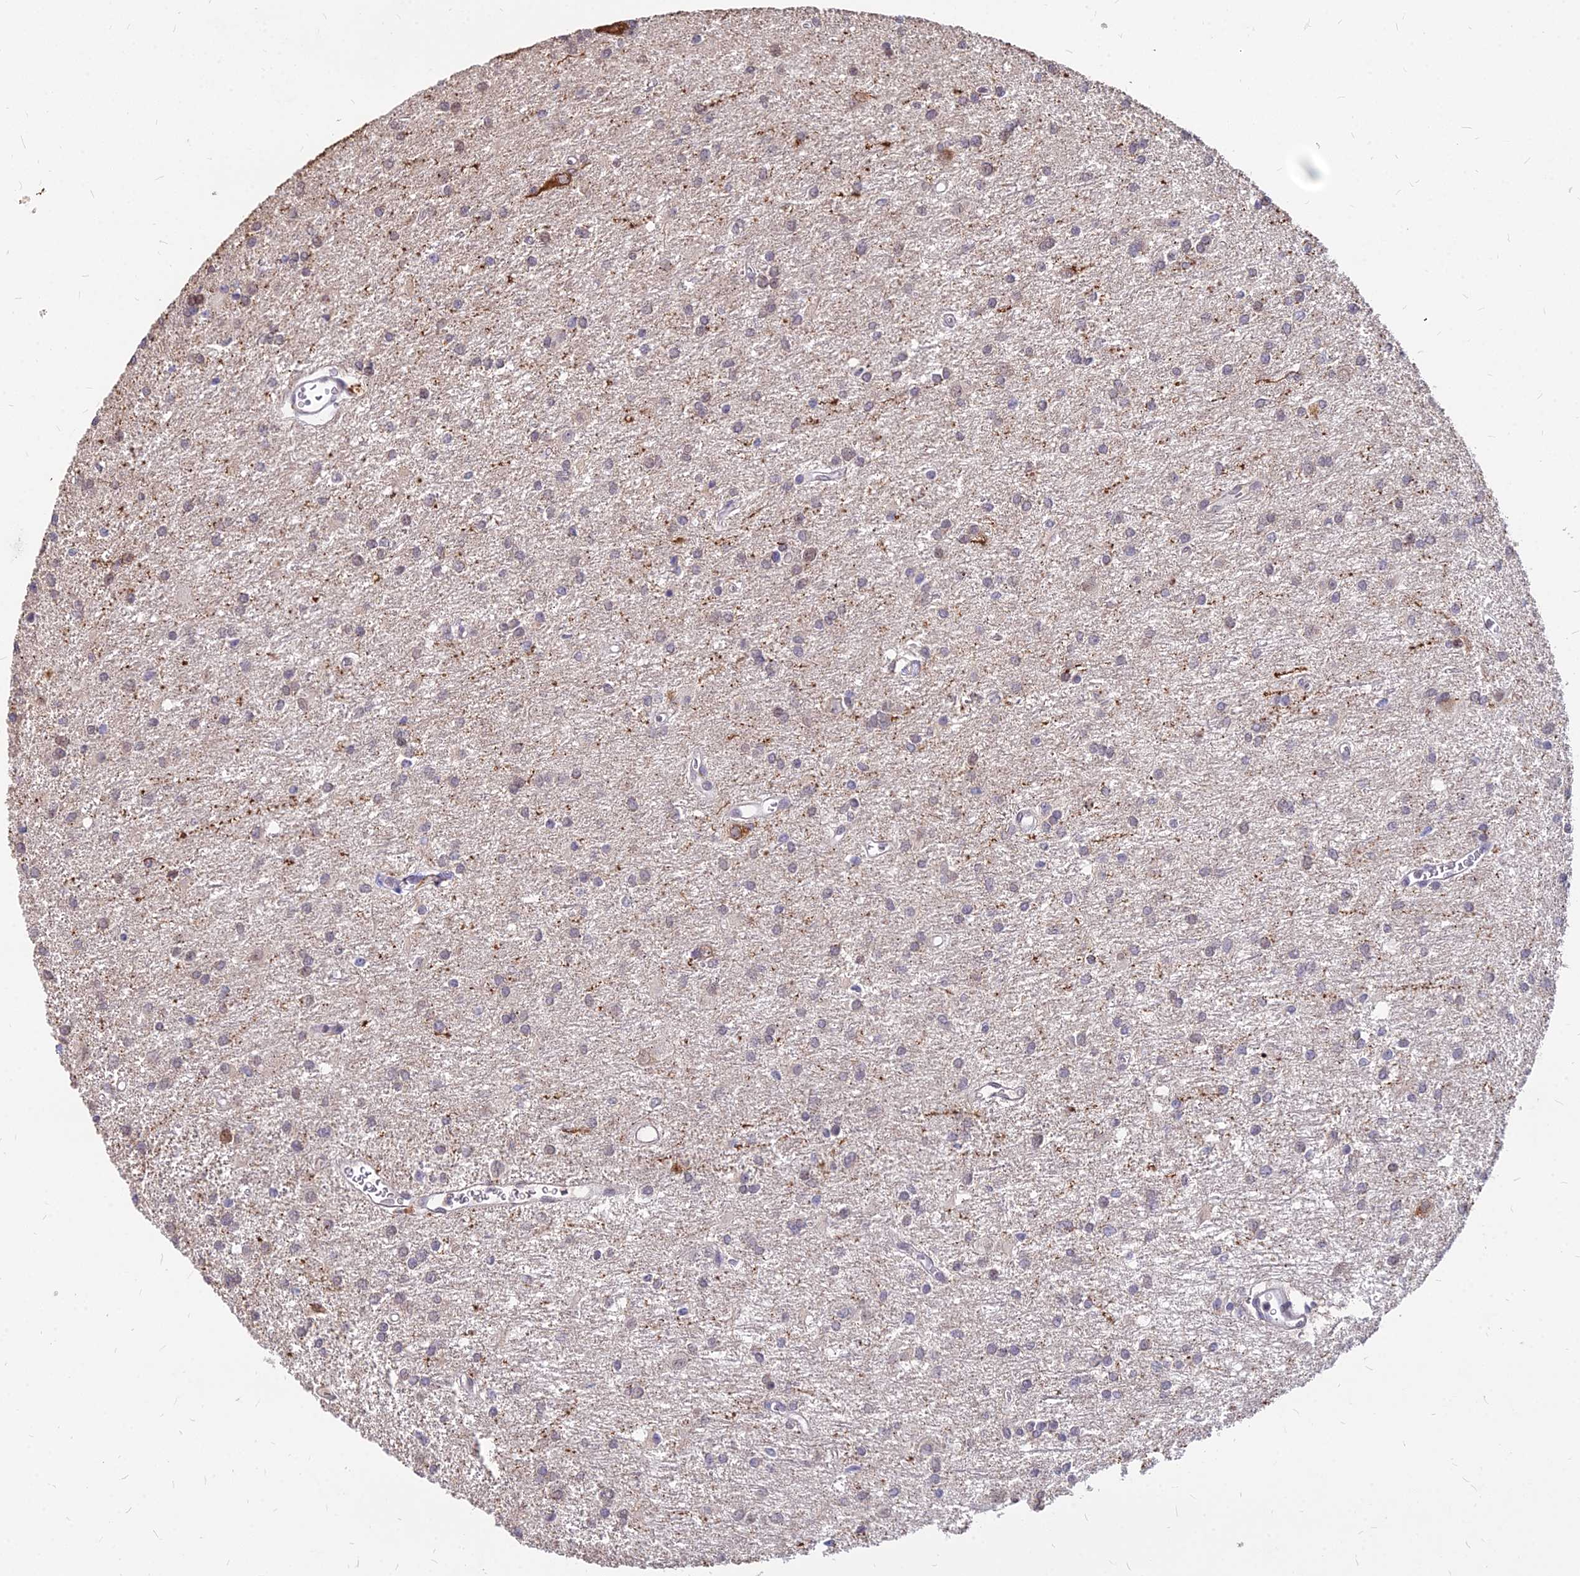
{"staining": {"intensity": "negative", "quantity": "none", "location": "none"}, "tissue": "glioma", "cell_type": "Tumor cells", "image_type": "cancer", "snomed": [{"axis": "morphology", "description": "Glioma, malignant, High grade"}, {"axis": "topography", "description": "Brain"}], "caption": "DAB immunohistochemical staining of human glioma exhibits no significant expression in tumor cells.", "gene": "C11orf68", "patient": {"sex": "female", "age": 50}}